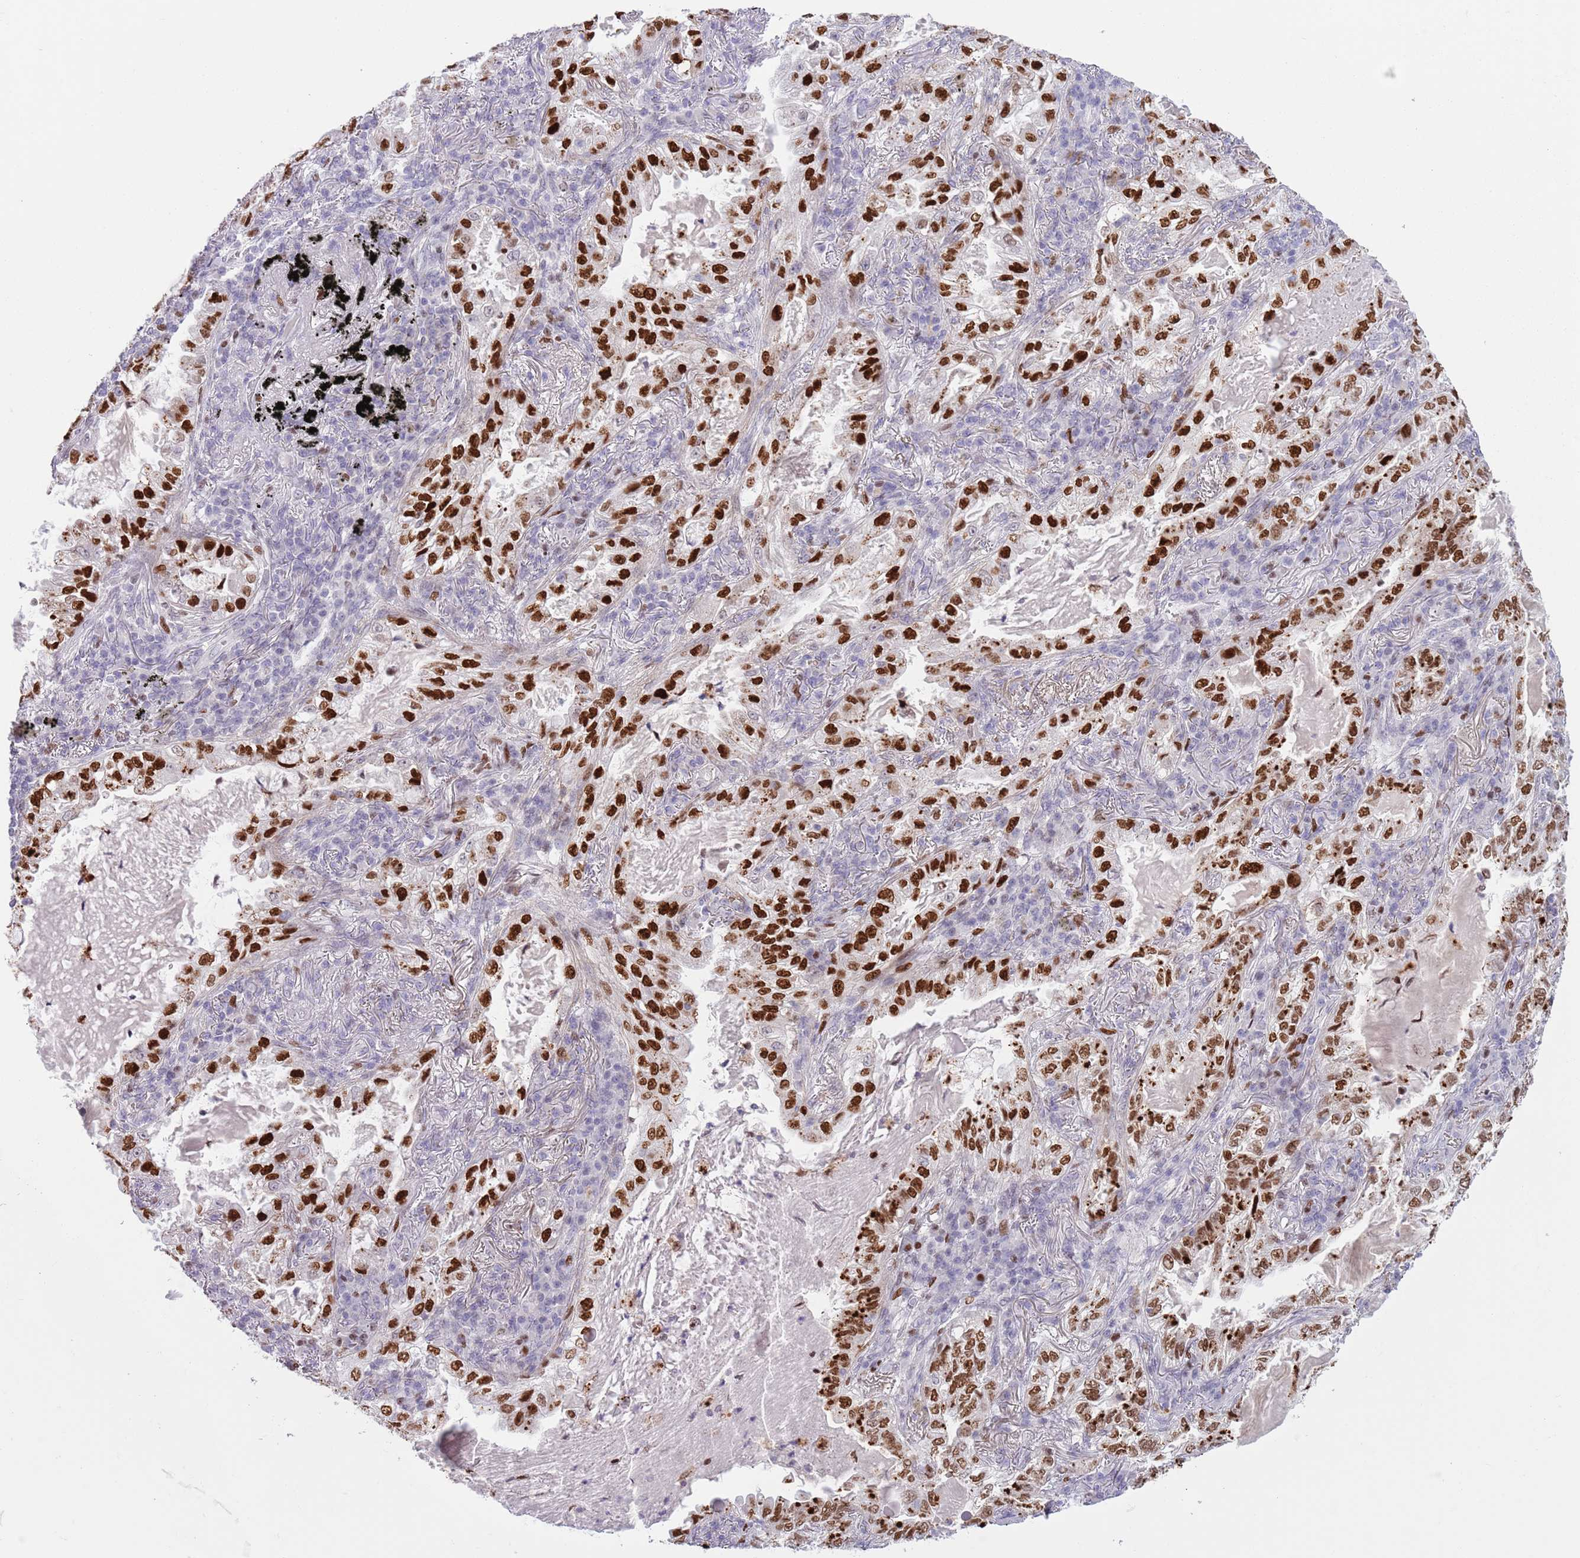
{"staining": {"intensity": "strong", "quantity": ">75%", "location": "nuclear"}, "tissue": "lung cancer", "cell_type": "Tumor cells", "image_type": "cancer", "snomed": [{"axis": "morphology", "description": "Adenocarcinoma, NOS"}, {"axis": "topography", "description": "Lung"}], "caption": "Lung cancer (adenocarcinoma) tissue reveals strong nuclear expression in approximately >75% of tumor cells (Stains: DAB in brown, nuclei in blue, Microscopy: brightfield microscopy at high magnification).", "gene": "MFSD10", "patient": {"sex": "female", "age": 73}}